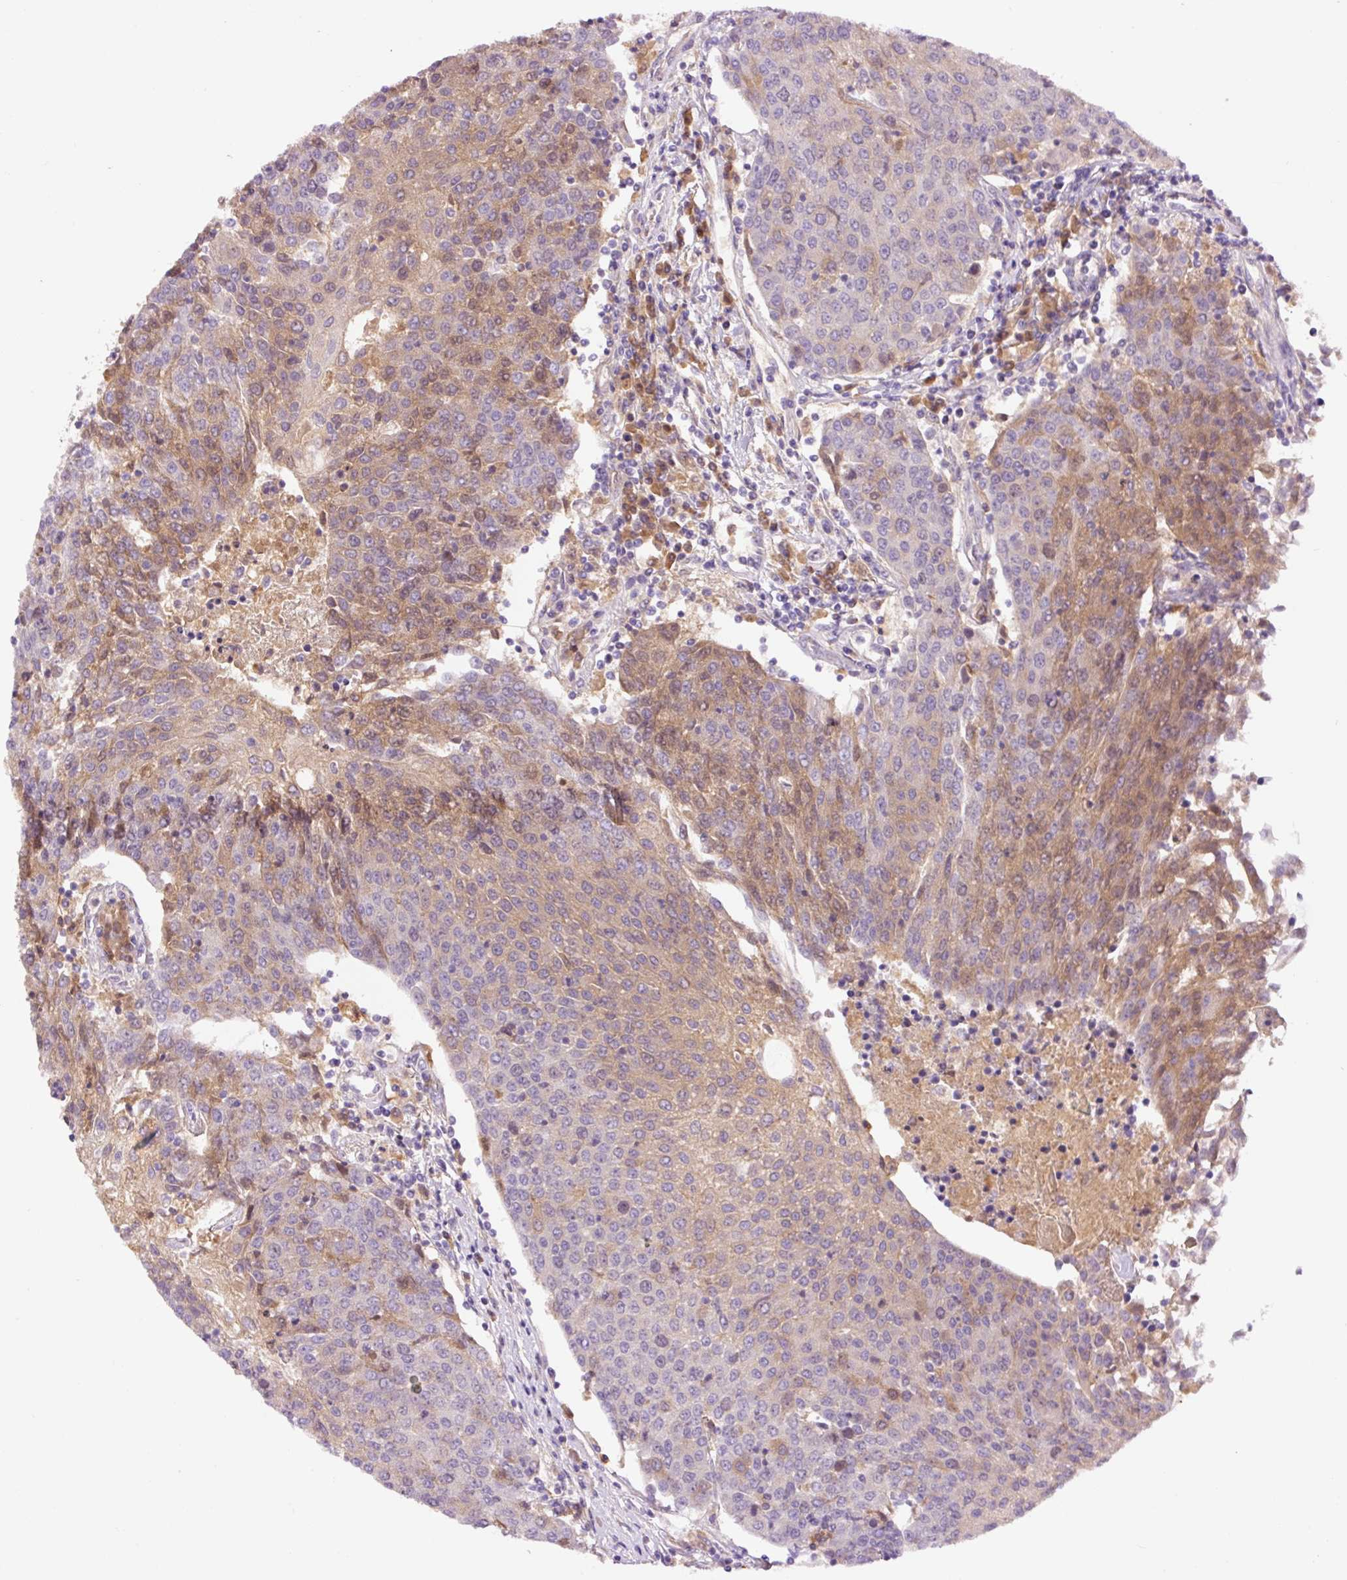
{"staining": {"intensity": "moderate", "quantity": "25%-75%", "location": "cytoplasmic/membranous"}, "tissue": "urothelial cancer", "cell_type": "Tumor cells", "image_type": "cancer", "snomed": [{"axis": "morphology", "description": "Urothelial carcinoma, High grade"}, {"axis": "topography", "description": "Urinary bladder"}], "caption": "Immunohistochemical staining of urothelial cancer displays medium levels of moderate cytoplasmic/membranous protein staining in approximately 25%-75% of tumor cells. The staining was performed using DAB (3,3'-diaminobenzidine) to visualize the protein expression in brown, while the nuclei were stained in blue with hematoxylin (Magnification: 20x).", "gene": "DPPA4", "patient": {"sex": "female", "age": 85}}